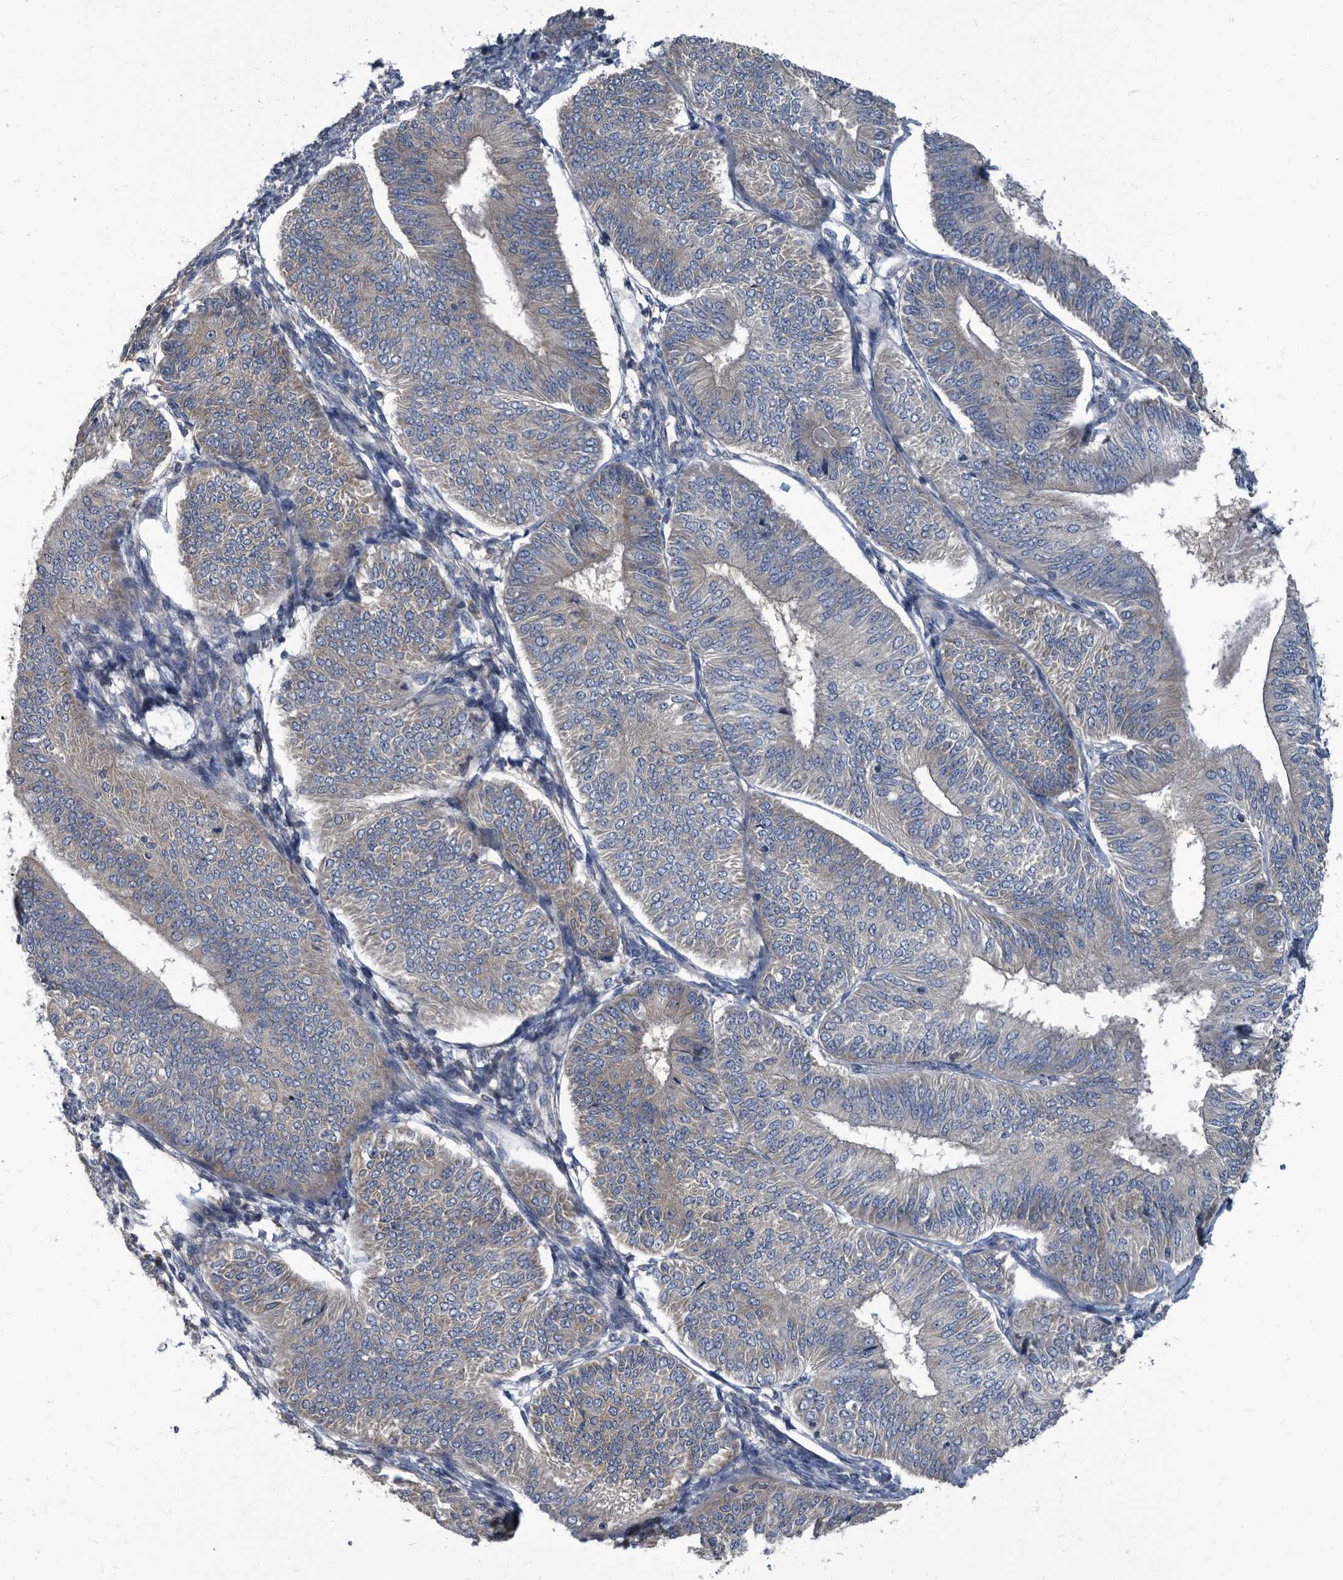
{"staining": {"intensity": "weak", "quantity": "25%-75%", "location": "cytoplasmic/membranous"}, "tissue": "endometrial cancer", "cell_type": "Tumor cells", "image_type": "cancer", "snomed": [{"axis": "morphology", "description": "Adenocarcinoma, NOS"}, {"axis": "topography", "description": "Endometrium"}], "caption": "Protein staining of endometrial cancer (adenocarcinoma) tissue demonstrates weak cytoplasmic/membranous positivity in about 25%-75% of tumor cells. (DAB IHC with brightfield microscopy, high magnification).", "gene": "CDV3", "patient": {"sex": "female", "age": 58}}